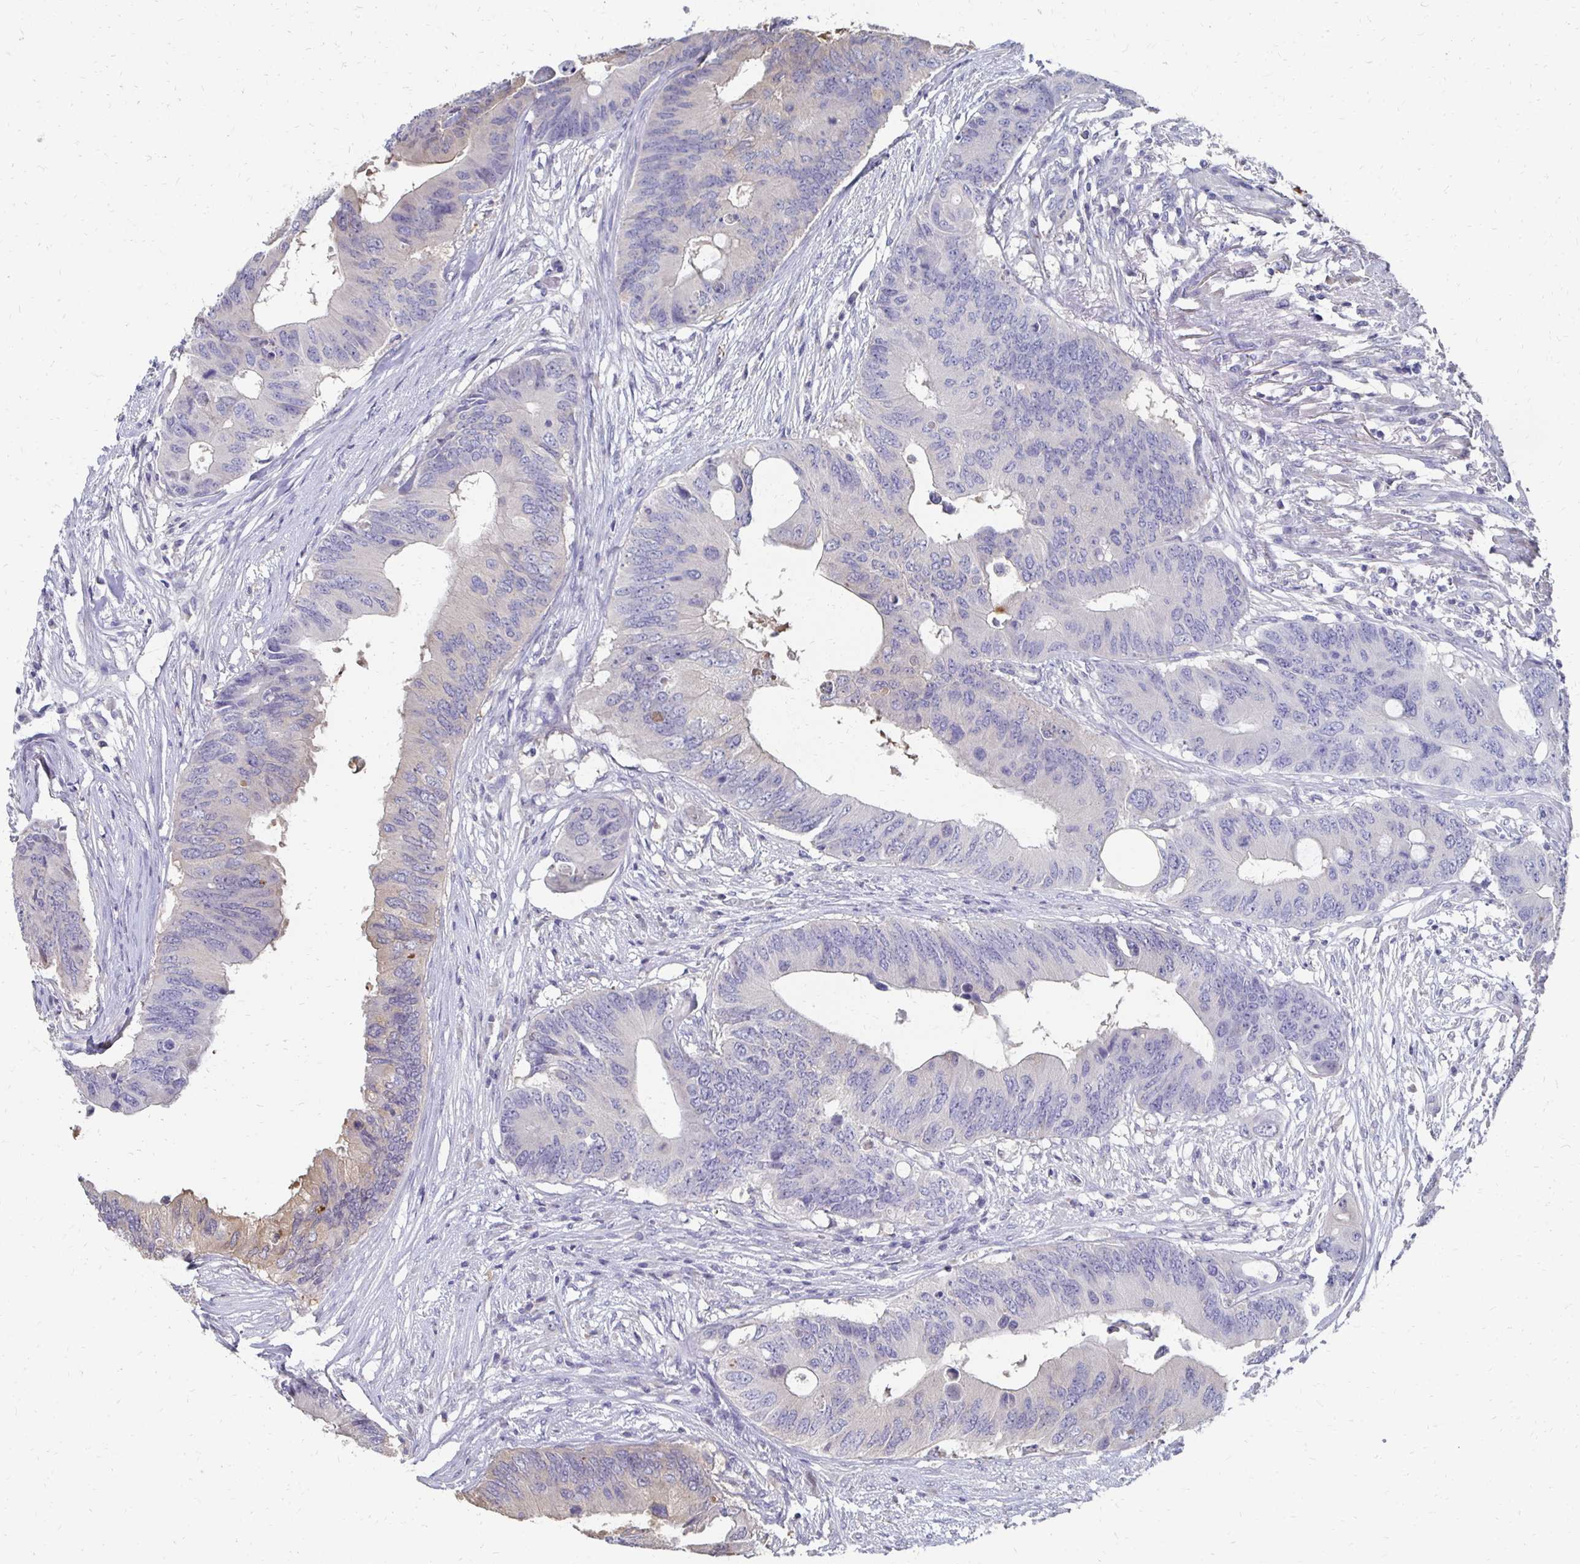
{"staining": {"intensity": "weak", "quantity": "<25%", "location": "cytoplasmic/membranous"}, "tissue": "colorectal cancer", "cell_type": "Tumor cells", "image_type": "cancer", "snomed": [{"axis": "morphology", "description": "Adenocarcinoma, NOS"}, {"axis": "topography", "description": "Colon"}], "caption": "IHC of human colorectal cancer displays no positivity in tumor cells. Brightfield microscopy of immunohistochemistry stained with DAB (3,3'-diaminobenzidine) (brown) and hematoxylin (blue), captured at high magnification.", "gene": "SYCP3", "patient": {"sex": "male", "age": 71}}